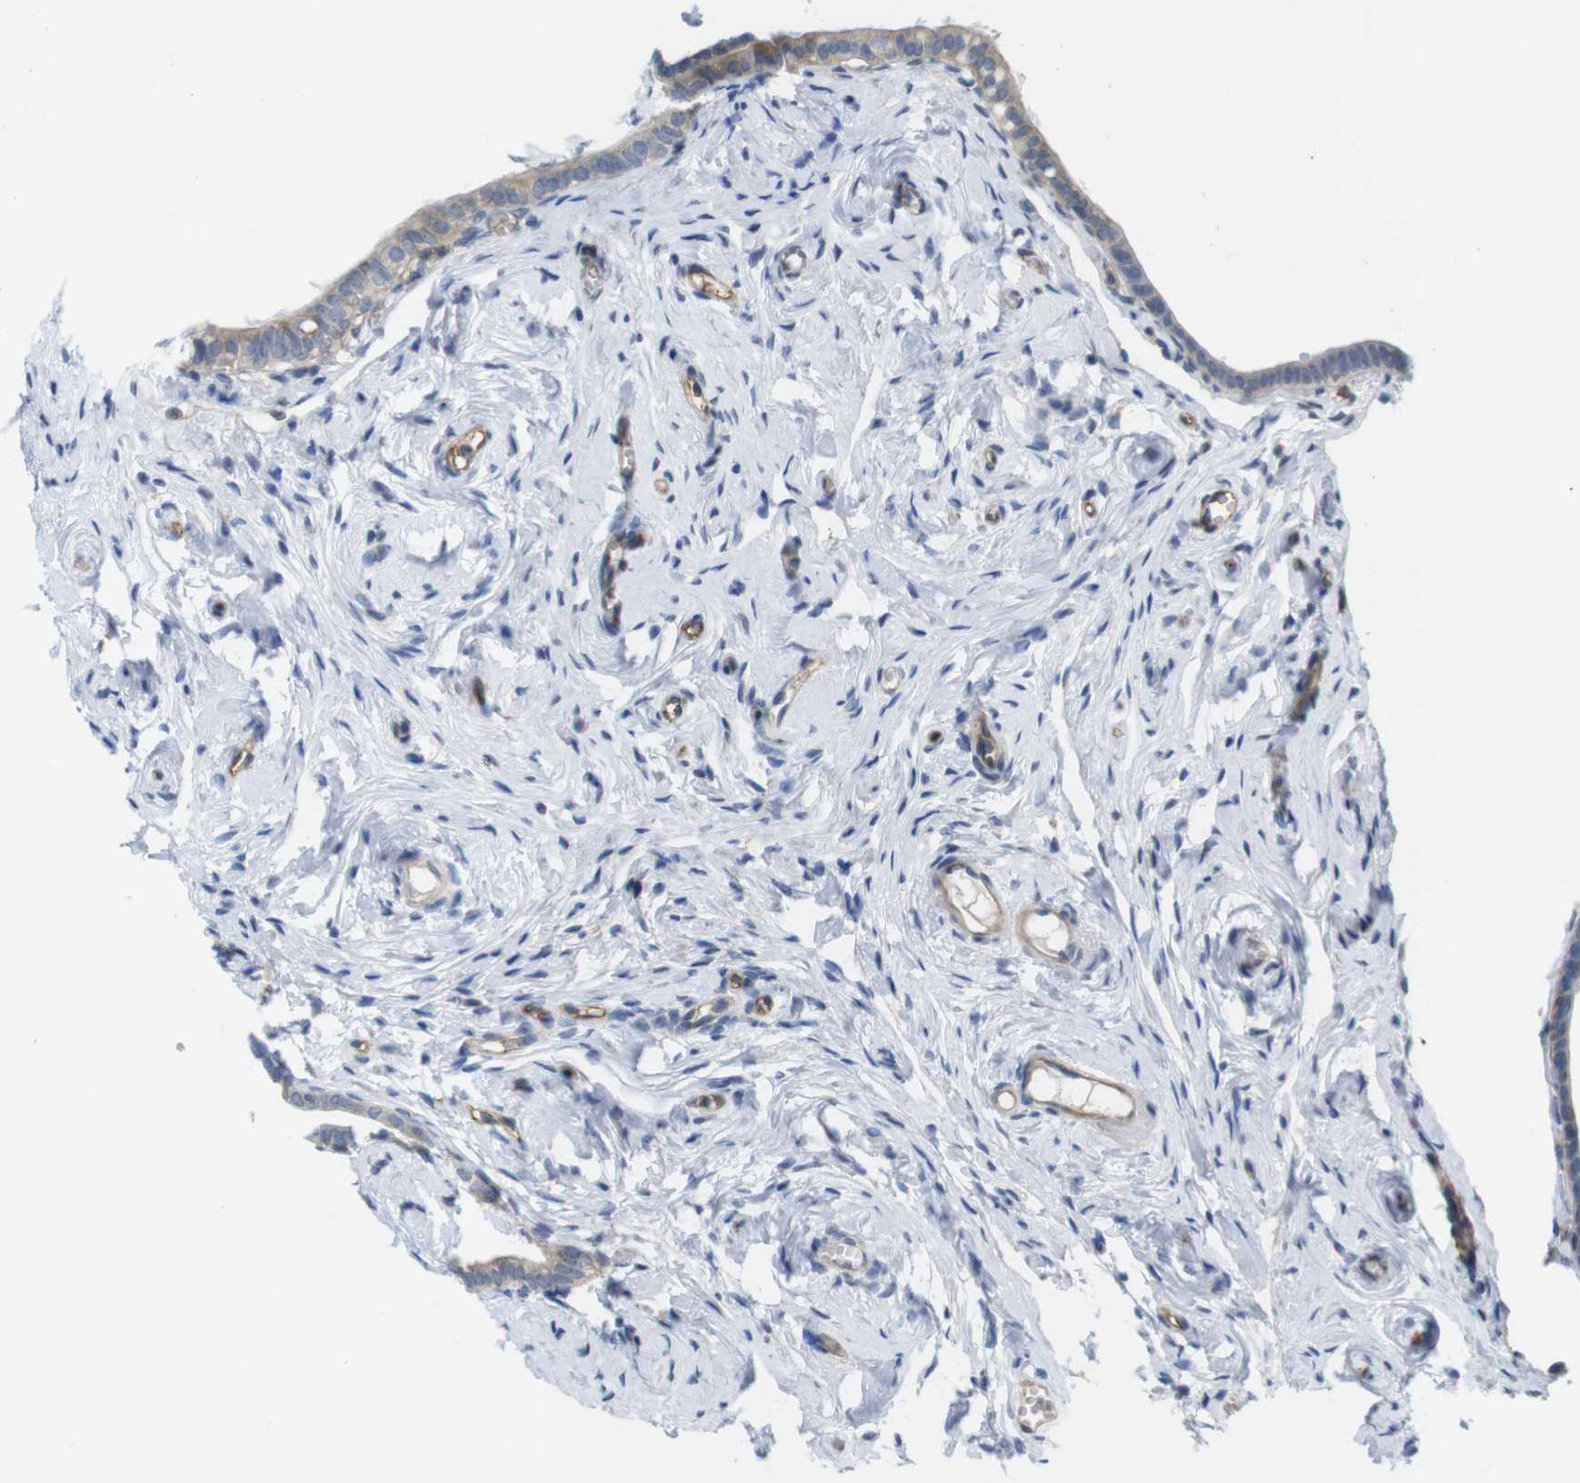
{"staining": {"intensity": "weak", "quantity": ">75%", "location": "cytoplasmic/membranous"}, "tissue": "fallopian tube", "cell_type": "Glandular cells", "image_type": "normal", "snomed": [{"axis": "morphology", "description": "Normal tissue, NOS"}, {"axis": "topography", "description": "Fallopian tube"}], "caption": "Immunohistochemistry (IHC) micrograph of unremarkable fallopian tube stained for a protein (brown), which shows low levels of weak cytoplasmic/membranous staining in approximately >75% of glandular cells.", "gene": "CCR6", "patient": {"sex": "female", "age": 71}}